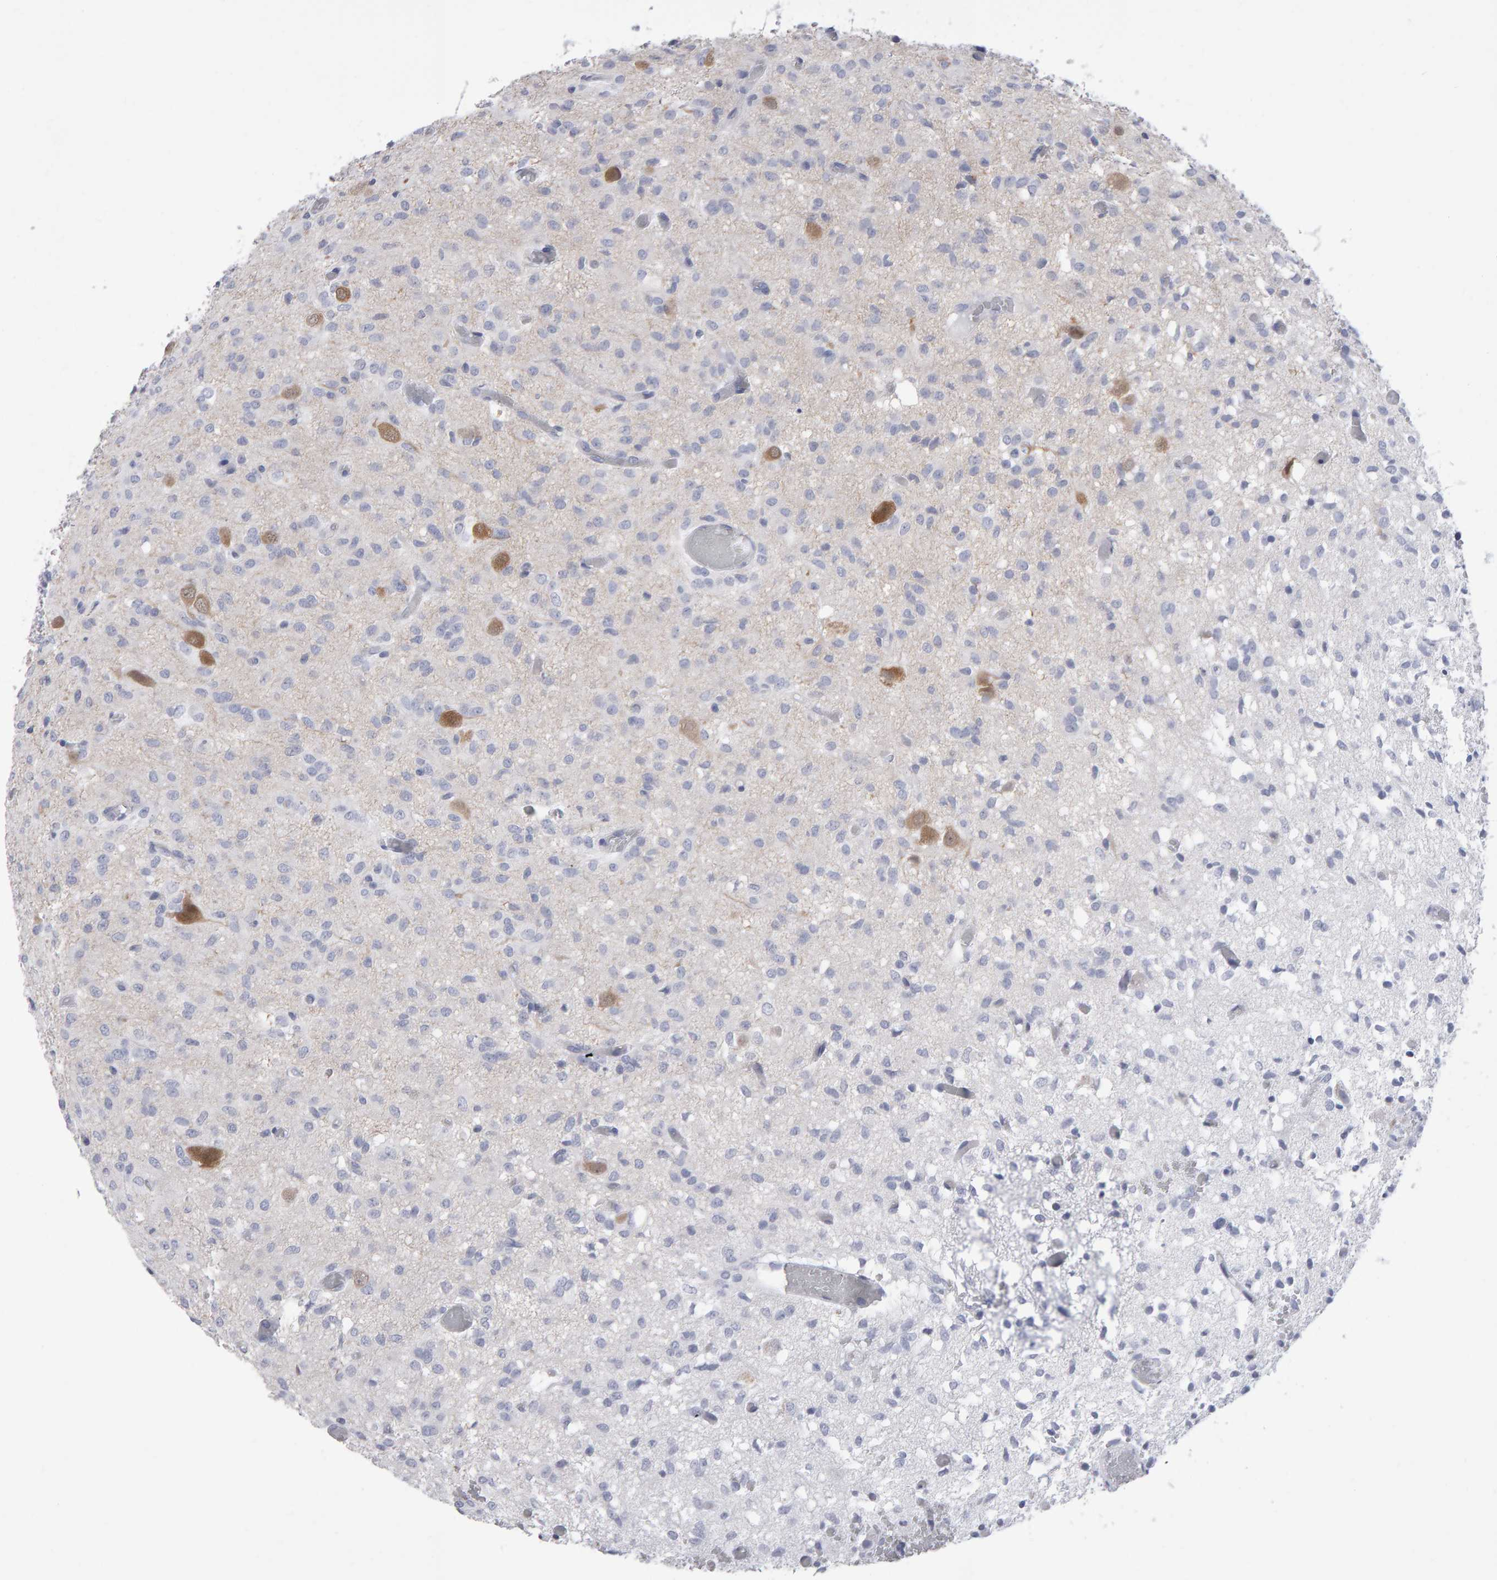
{"staining": {"intensity": "negative", "quantity": "none", "location": "none"}, "tissue": "glioma", "cell_type": "Tumor cells", "image_type": "cancer", "snomed": [{"axis": "morphology", "description": "Glioma, malignant, High grade"}, {"axis": "topography", "description": "Brain"}], "caption": "An image of glioma stained for a protein reveals no brown staining in tumor cells.", "gene": "NCDN", "patient": {"sex": "female", "age": 59}}